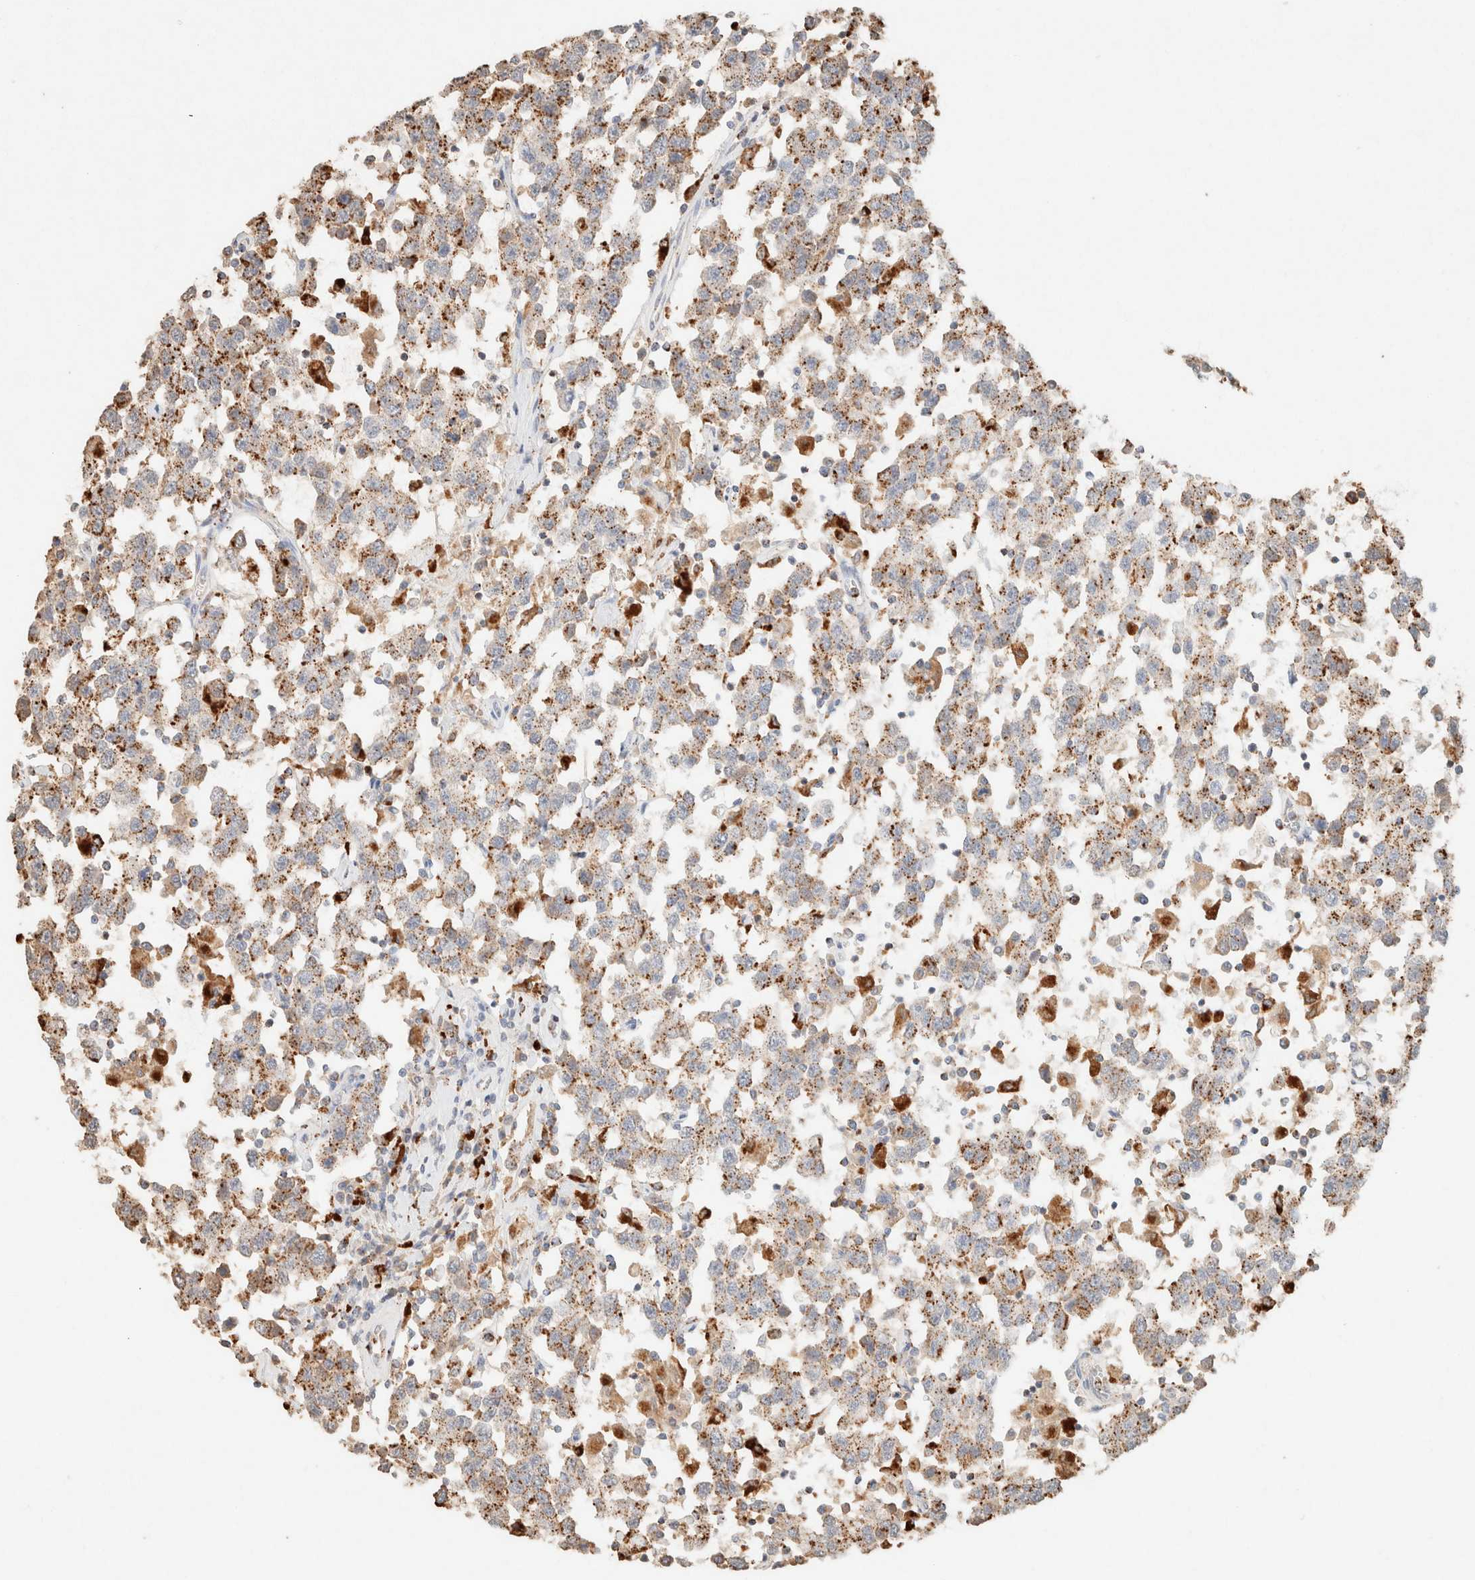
{"staining": {"intensity": "moderate", "quantity": ">75%", "location": "cytoplasmic/membranous"}, "tissue": "testis cancer", "cell_type": "Tumor cells", "image_type": "cancer", "snomed": [{"axis": "morphology", "description": "Seminoma, NOS"}, {"axis": "topography", "description": "Testis"}], "caption": "Immunohistochemical staining of human testis cancer (seminoma) demonstrates medium levels of moderate cytoplasmic/membranous protein expression in about >75% of tumor cells.", "gene": "CTSC", "patient": {"sex": "male", "age": 41}}